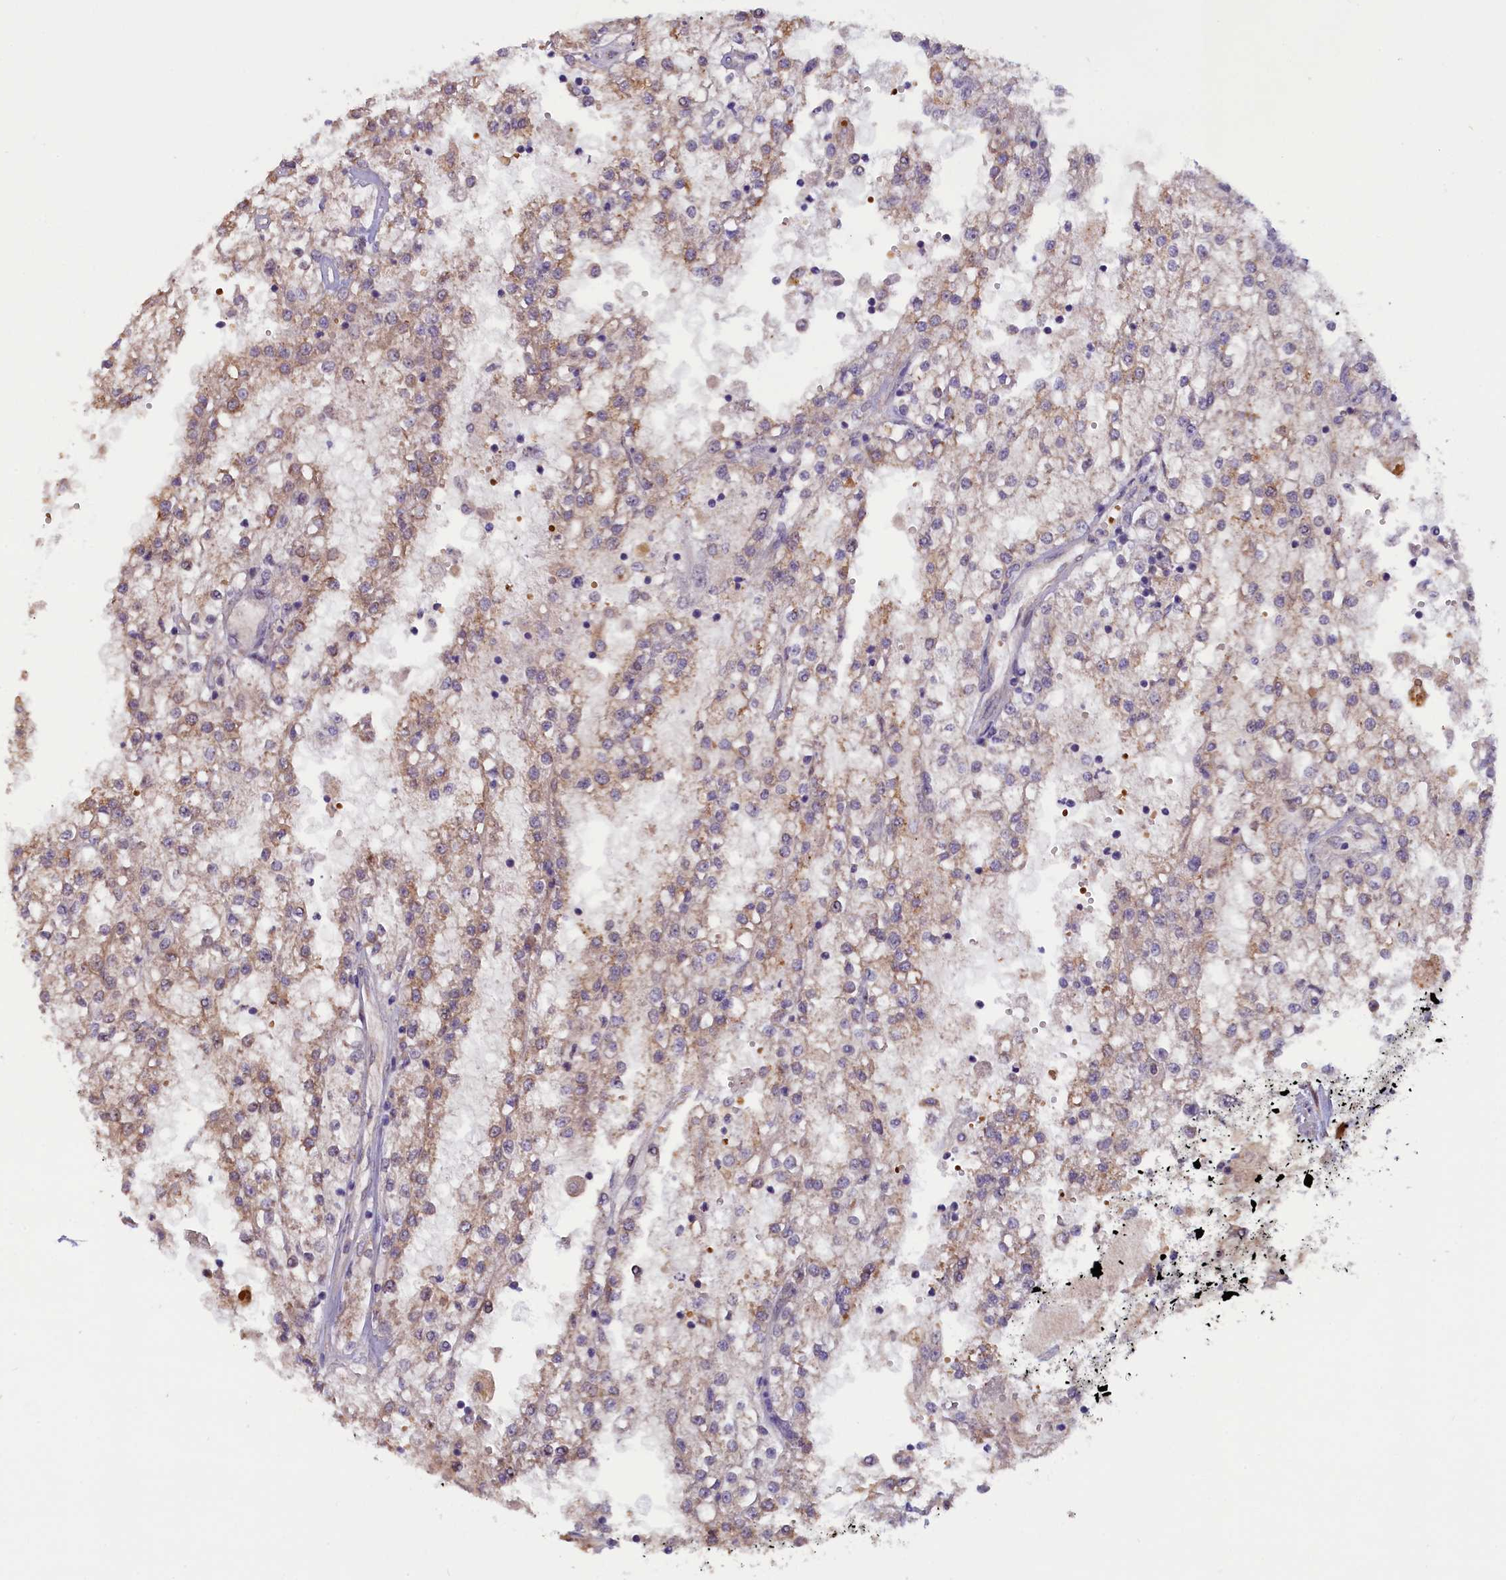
{"staining": {"intensity": "weak", "quantity": "25%-75%", "location": "cytoplasmic/membranous"}, "tissue": "renal cancer", "cell_type": "Tumor cells", "image_type": "cancer", "snomed": [{"axis": "morphology", "description": "Adenocarcinoma, NOS"}, {"axis": "topography", "description": "Kidney"}], "caption": "IHC staining of renal adenocarcinoma, which reveals low levels of weak cytoplasmic/membranous positivity in approximately 25%-75% of tumor cells indicating weak cytoplasmic/membranous protein positivity. The staining was performed using DAB (brown) for protein detection and nuclei were counterstained in hematoxylin (blue).", "gene": "CCDC9B", "patient": {"sex": "female", "age": 52}}